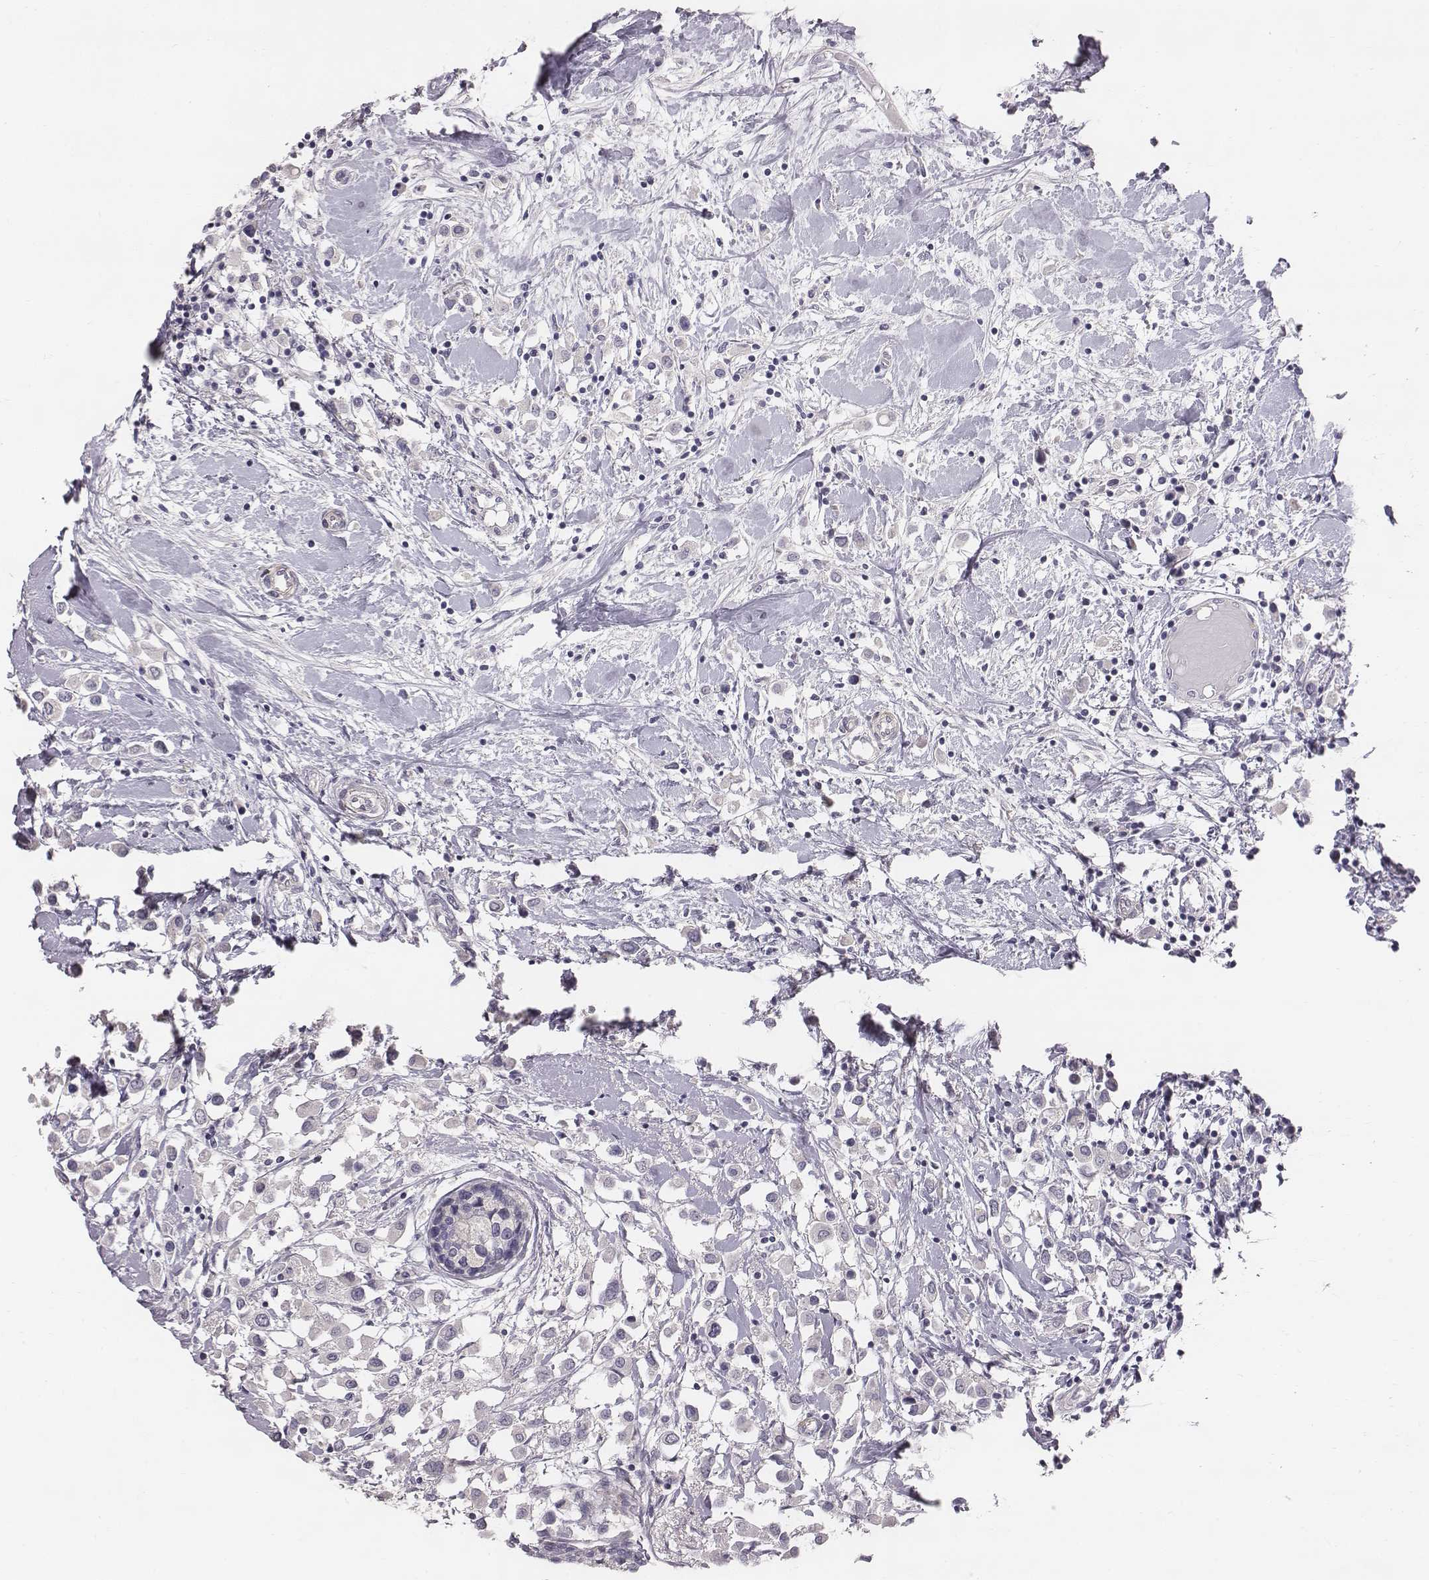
{"staining": {"intensity": "negative", "quantity": "none", "location": "none"}, "tissue": "breast cancer", "cell_type": "Tumor cells", "image_type": "cancer", "snomed": [{"axis": "morphology", "description": "Duct carcinoma"}, {"axis": "topography", "description": "Breast"}], "caption": "An immunohistochemistry (IHC) photomicrograph of breast infiltrating ductal carcinoma is shown. There is no staining in tumor cells of breast infiltrating ductal carcinoma.", "gene": "PRKCZ", "patient": {"sex": "female", "age": 61}}